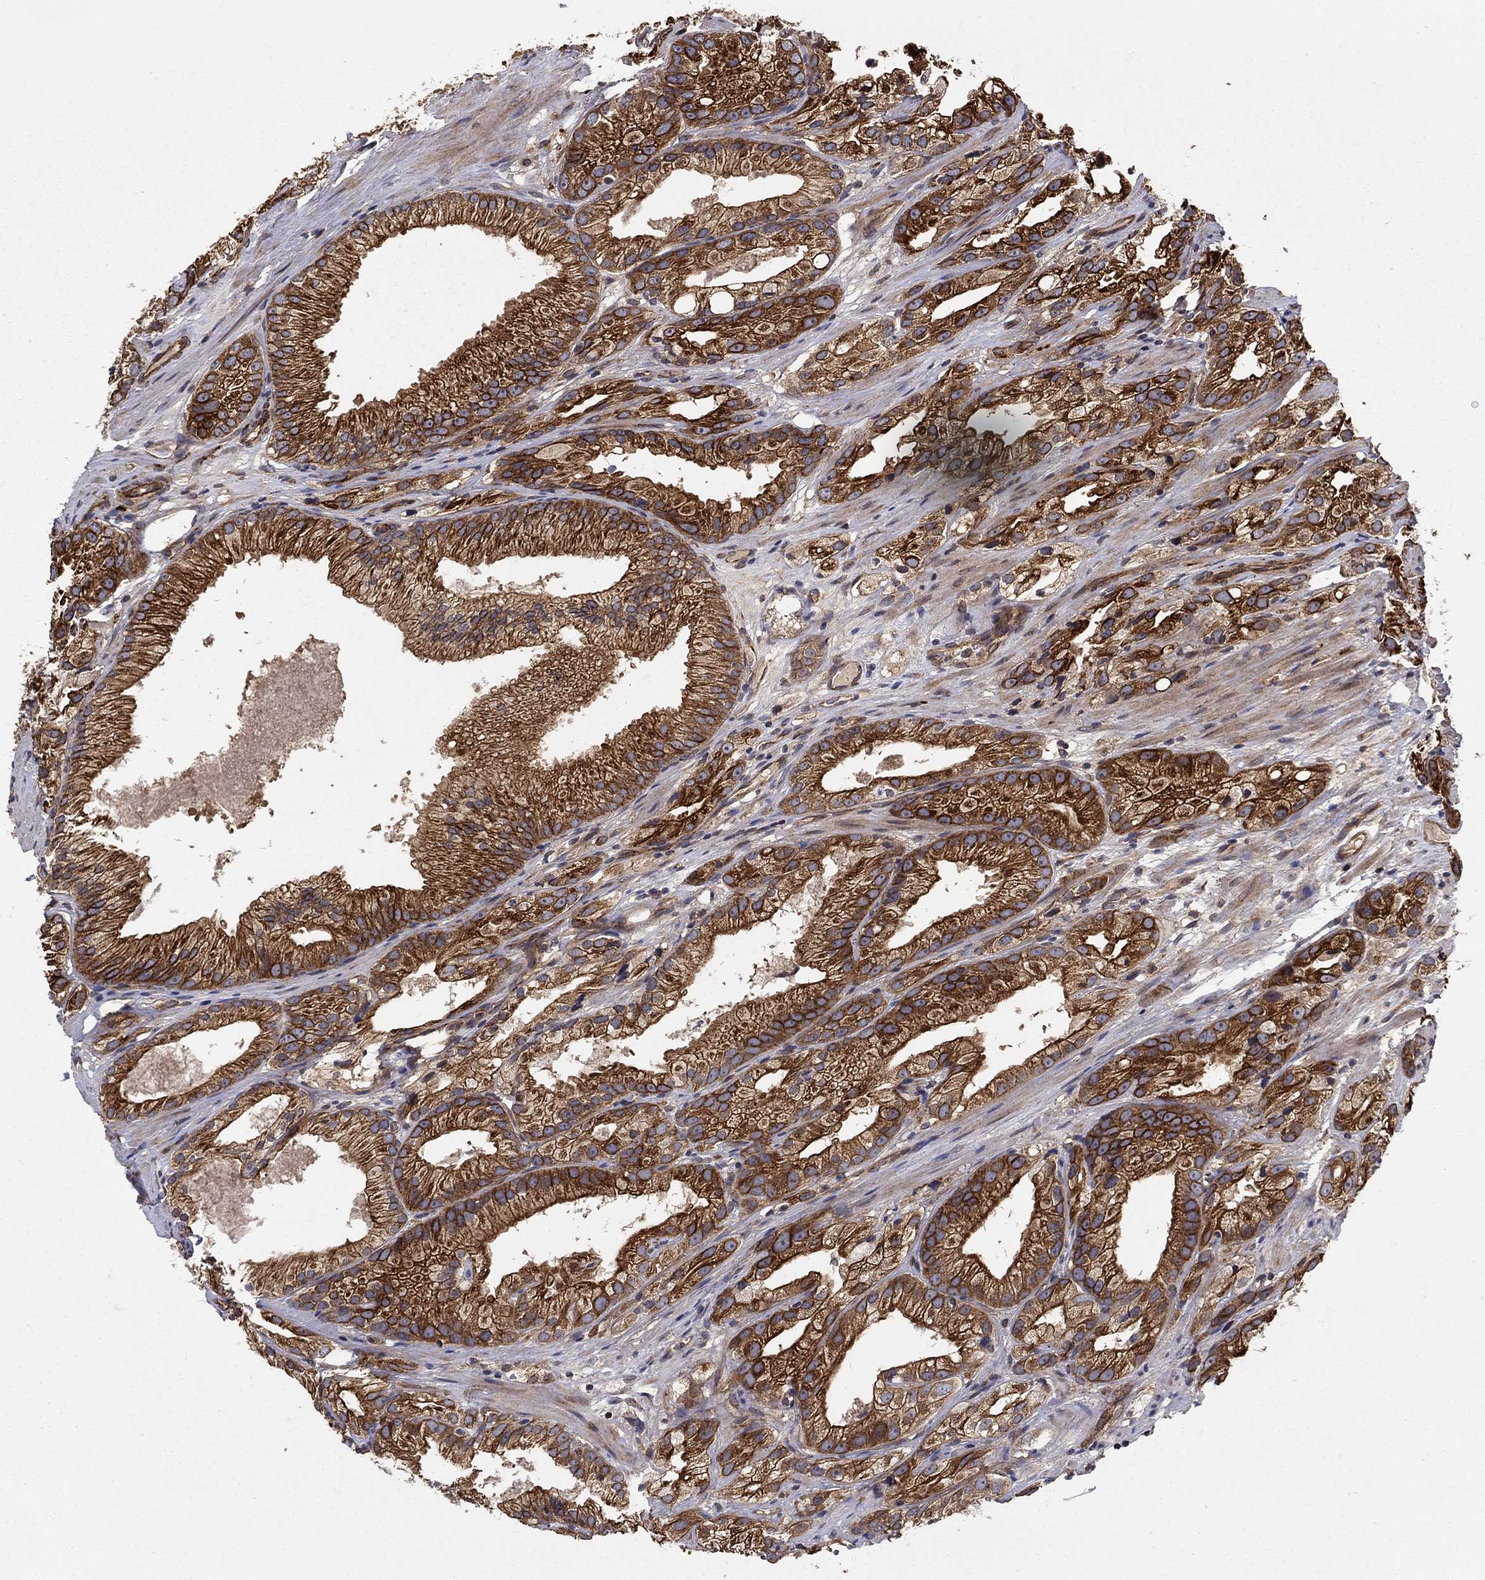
{"staining": {"intensity": "weak", "quantity": "25%-75%", "location": "cytoplasmic/membranous"}, "tissue": "prostate cancer", "cell_type": "Tumor cells", "image_type": "cancer", "snomed": [{"axis": "morphology", "description": "Adenocarcinoma, High grade"}, {"axis": "topography", "description": "Prostate and seminal vesicle, NOS"}], "caption": "Tumor cells reveal weak cytoplasmic/membranous staining in about 25%-75% of cells in prostate cancer.", "gene": "BMERB1", "patient": {"sex": "male", "age": 62}}